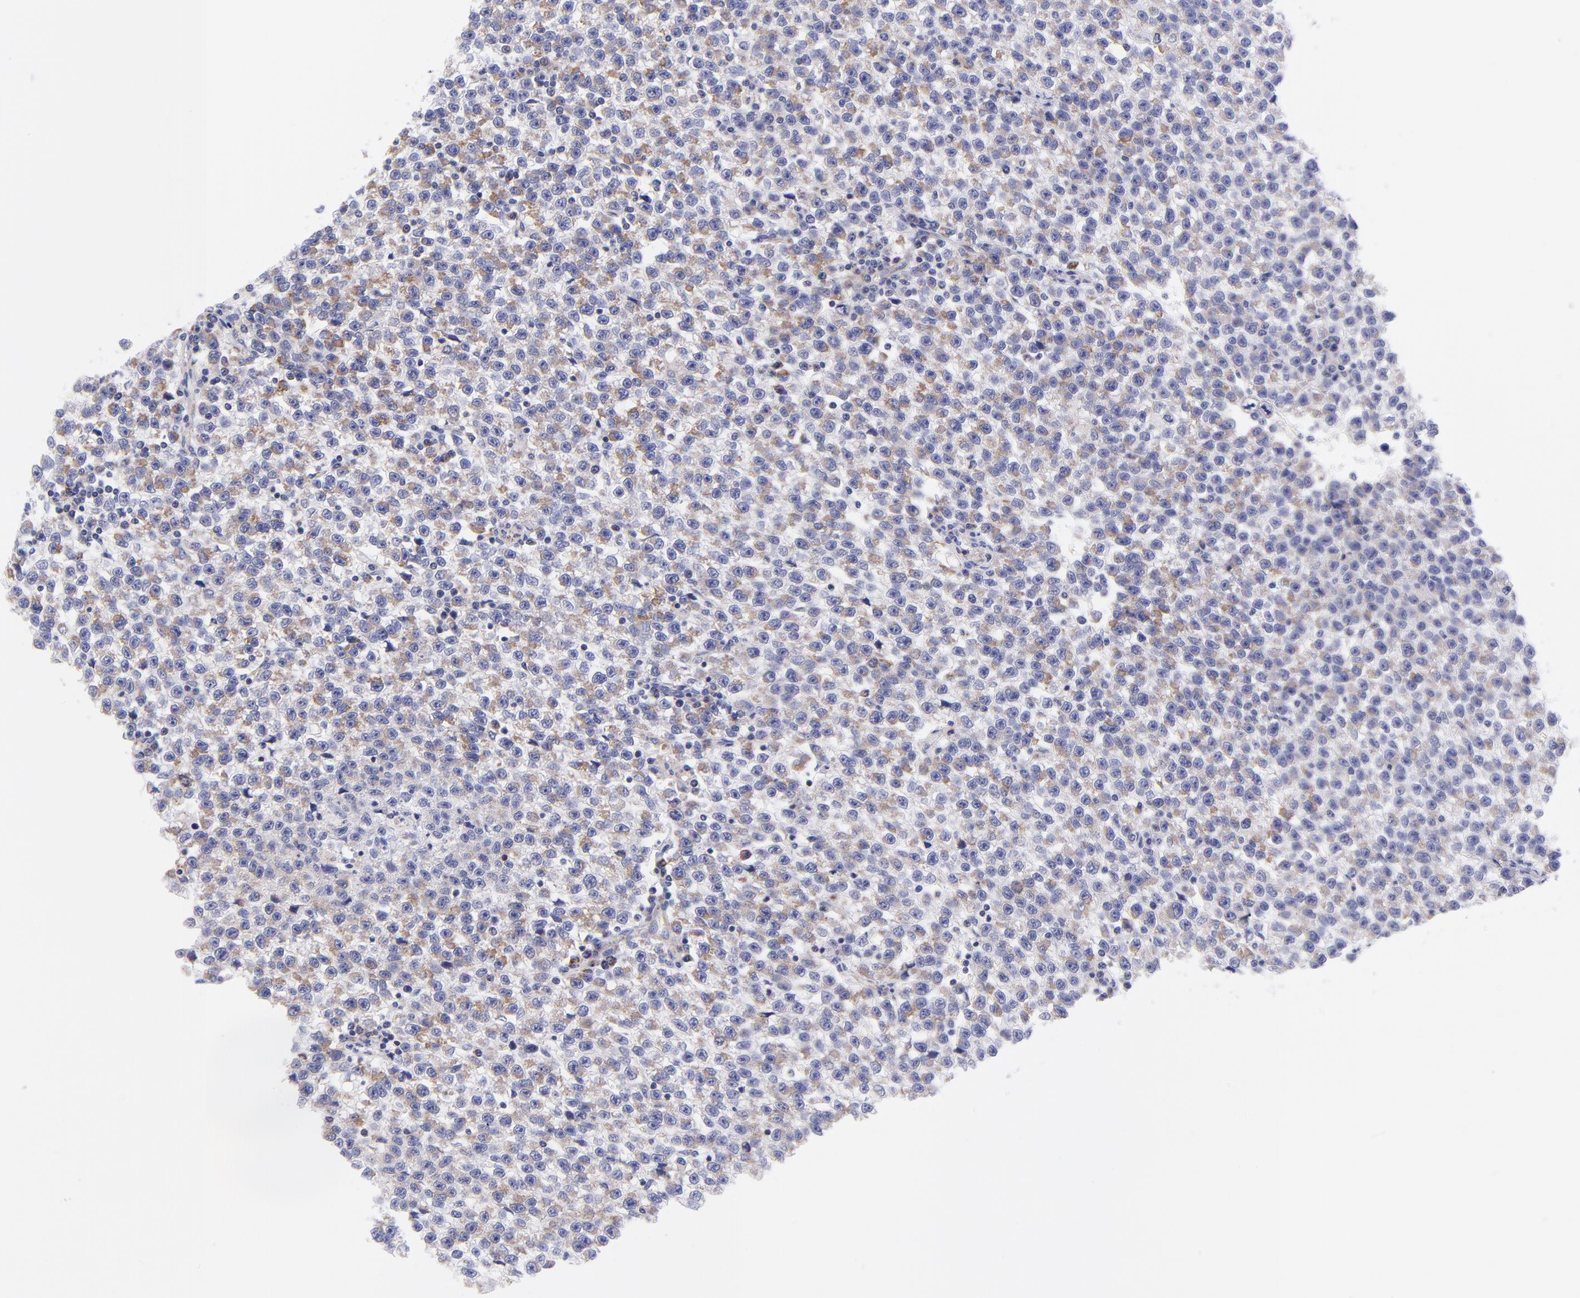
{"staining": {"intensity": "moderate", "quantity": "25%-75%", "location": "cytoplasmic/membranous"}, "tissue": "testis cancer", "cell_type": "Tumor cells", "image_type": "cancer", "snomed": [{"axis": "morphology", "description": "Seminoma, NOS"}, {"axis": "topography", "description": "Testis"}], "caption": "Protein expression by IHC exhibits moderate cytoplasmic/membranous expression in approximately 25%-75% of tumor cells in testis cancer (seminoma). (Stains: DAB (3,3'-diaminobenzidine) in brown, nuclei in blue, Microscopy: brightfield microscopy at high magnification).", "gene": "NDUFB7", "patient": {"sex": "male", "age": 35}}